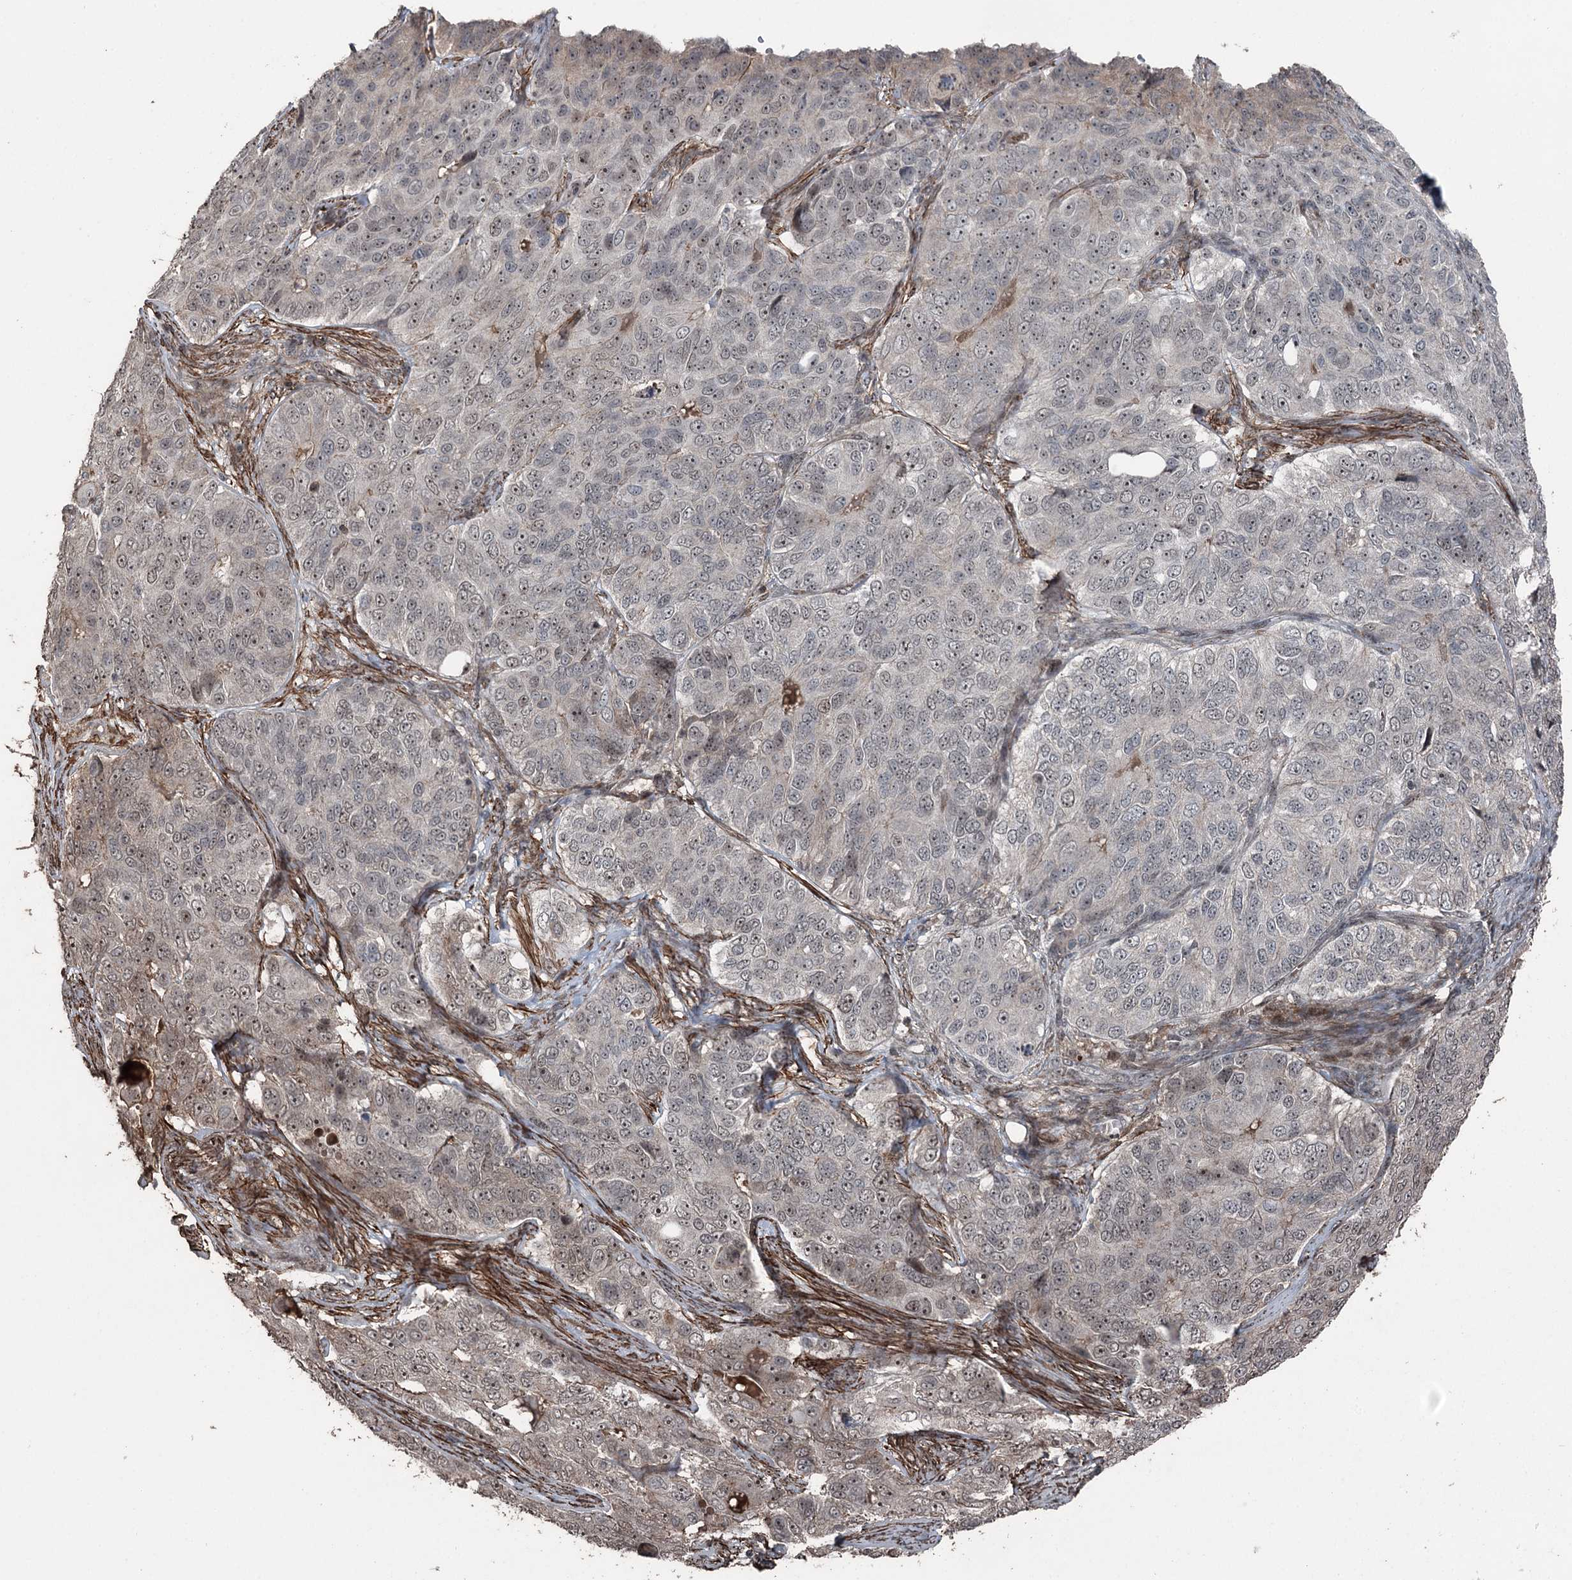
{"staining": {"intensity": "weak", "quantity": "25%-75%", "location": "nuclear"}, "tissue": "ovarian cancer", "cell_type": "Tumor cells", "image_type": "cancer", "snomed": [{"axis": "morphology", "description": "Carcinoma, endometroid"}, {"axis": "topography", "description": "Ovary"}], "caption": "A histopathology image of ovarian endometroid carcinoma stained for a protein demonstrates weak nuclear brown staining in tumor cells.", "gene": "CCDC82", "patient": {"sex": "female", "age": 51}}